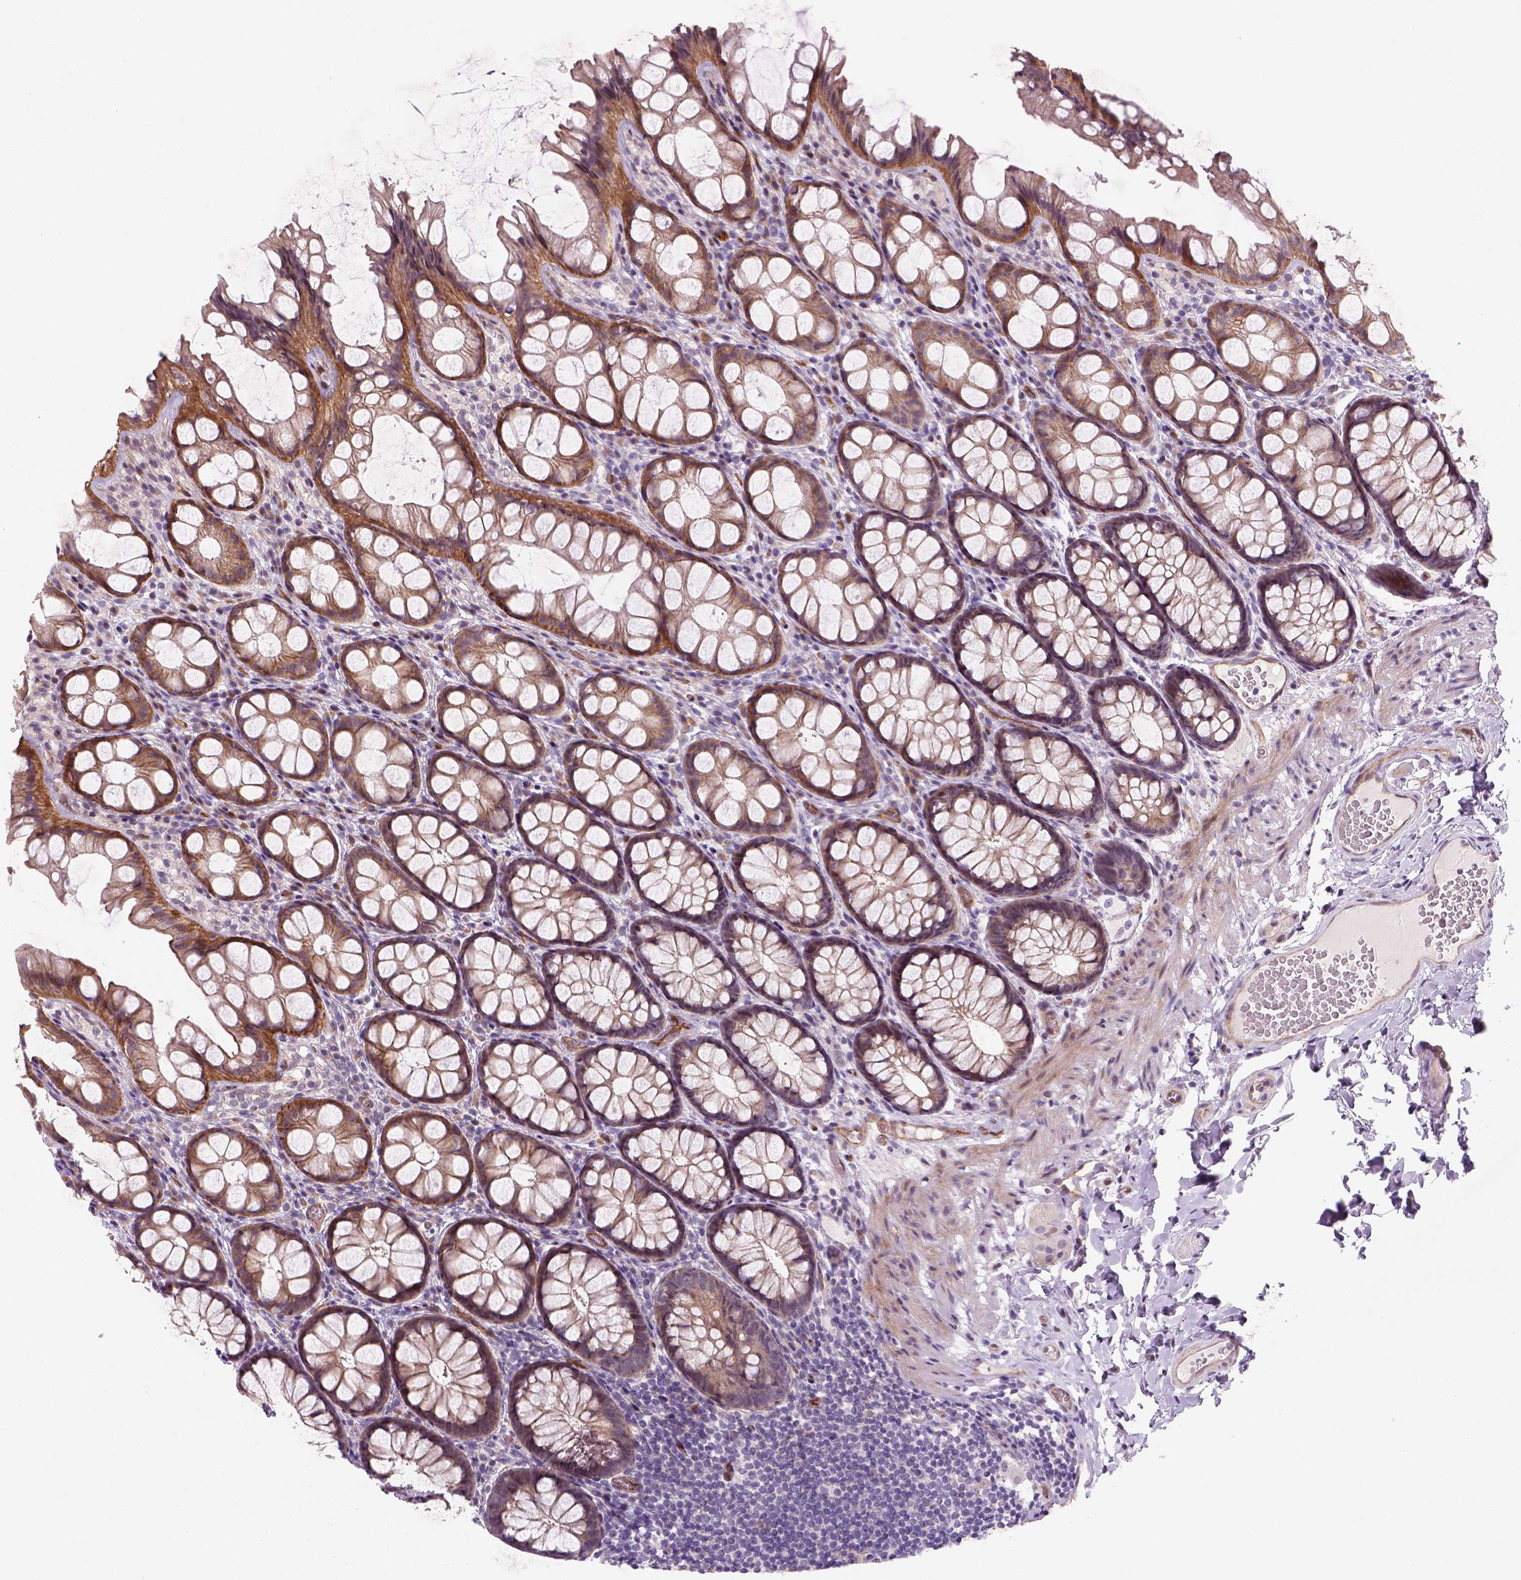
{"staining": {"intensity": "weak", "quantity": ">75%", "location": "cytoplasmic/membranous"}, "tissue": "colon", "cell_type": "Endothelial cells", "image_type": "normal", "snomed": [{"axis": "morphology", "description": "Normal tissue, NOS"}, {"axis": "topography", "description": "Colon"}], "caption": "IHC histopathology image of normal colon: human colon stained using IHC reveals low levels of weak protein expression localized specifically in the cytoplasmic/membranous of endothelial cells, appearing as a cytoplasmic/membranous brown color.", "gene": "VSTM5", "patient": {"sex": "male", "age": 47}}